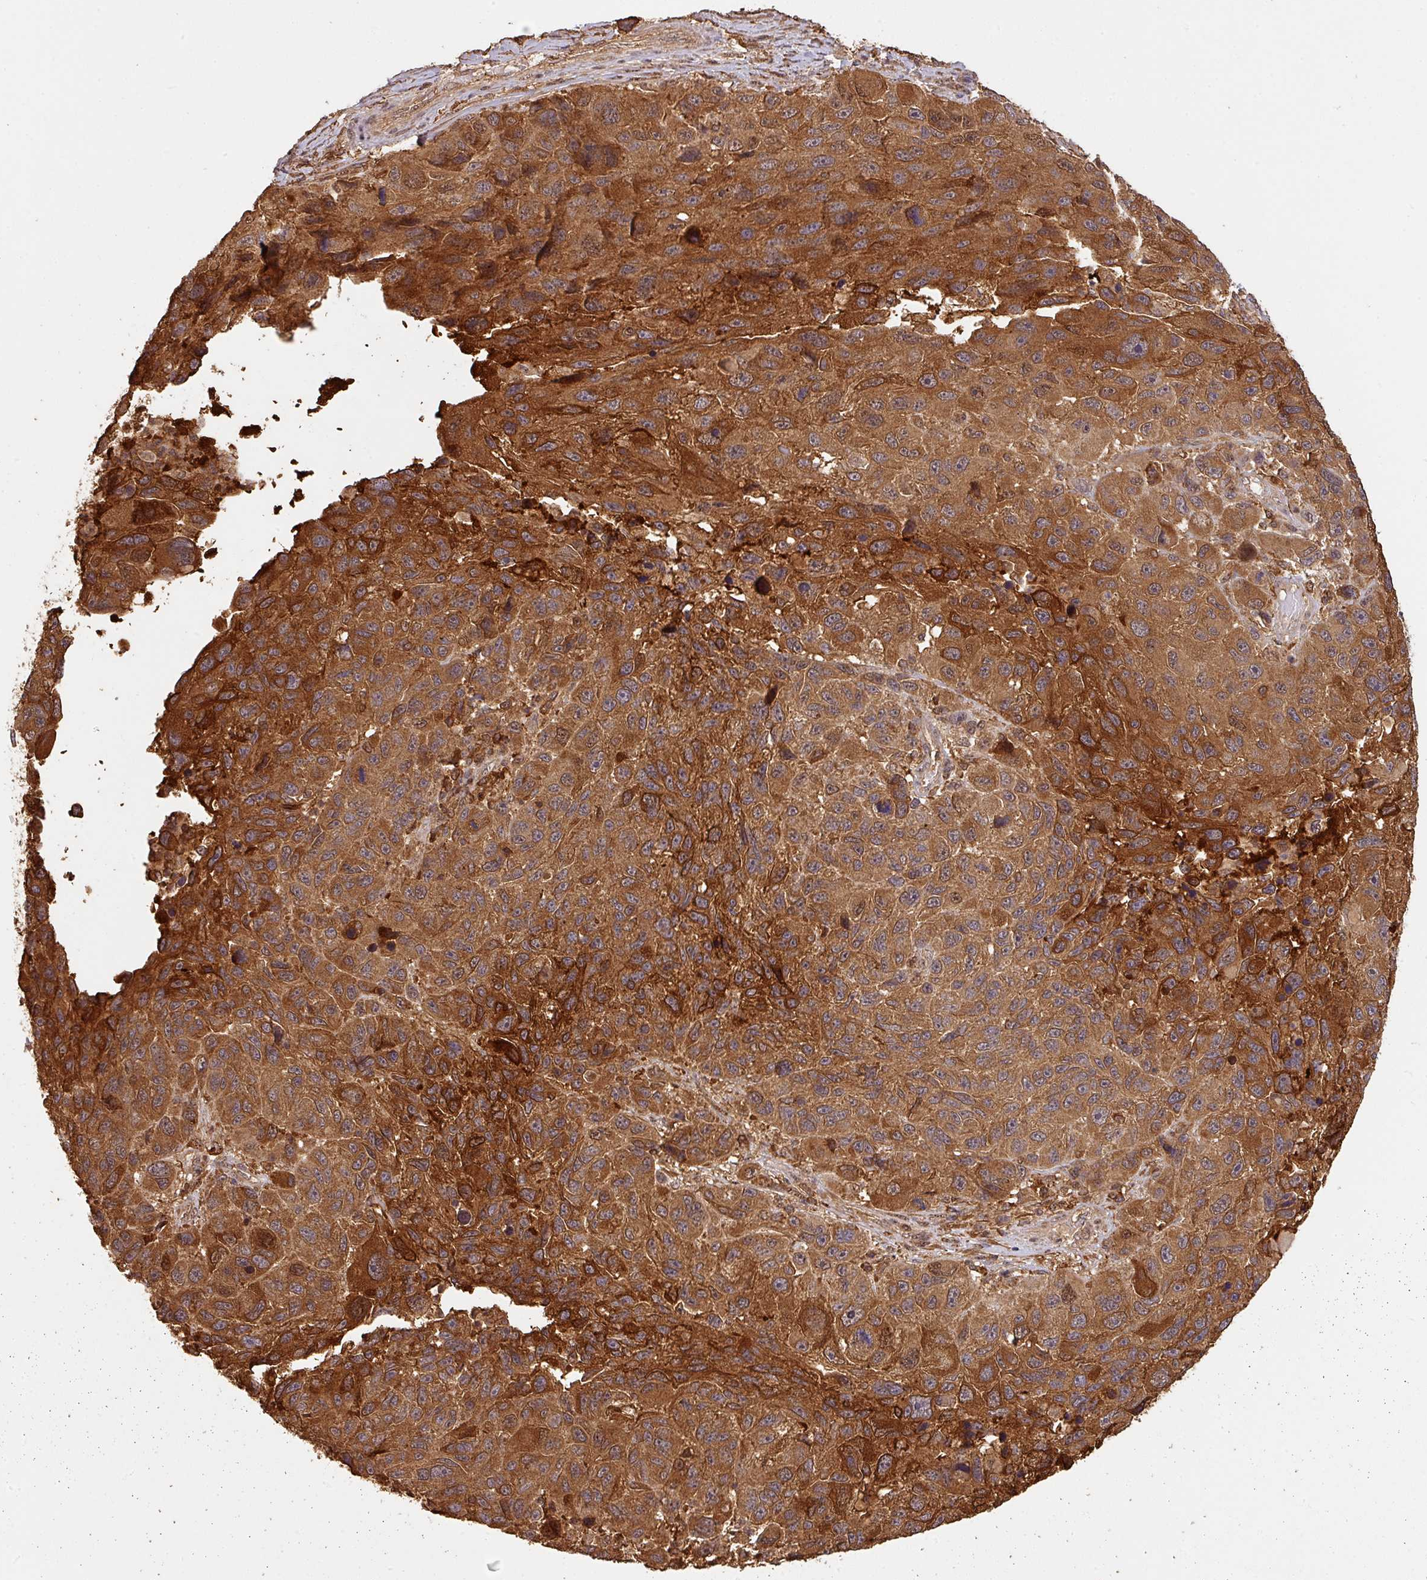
{"staining": {"intensity": "strong", "quantity": ">75%", "location": "cytoplasmic/membranous,nuclear"}, "tissue": "melanoma", "cell_type": "Tumor cells", "image_type": "cancer", "snomed": [{"axis": "morphology", "description": "Malignant melanoma, NOS"}, {"axis": "topography", "description": "Skin"}], "caption": "High-magnification brightfield microscopy of melanoma stained with DAB (3,3'-diaminobenzidine) (brown) and counterstained with hematoxylin (blue). tumor cells exhibit strong cytoplasmic/membranous and nuclear expression is seen in about>75% of cells. Using DAB (3,3'-diaminobenzidine) (brown) and hematoxylin (blue) stains, captured at high magnification using brightfield microscopy.", "gene": "ZNF322", "patient": {"sex": "male", "age": 53}}